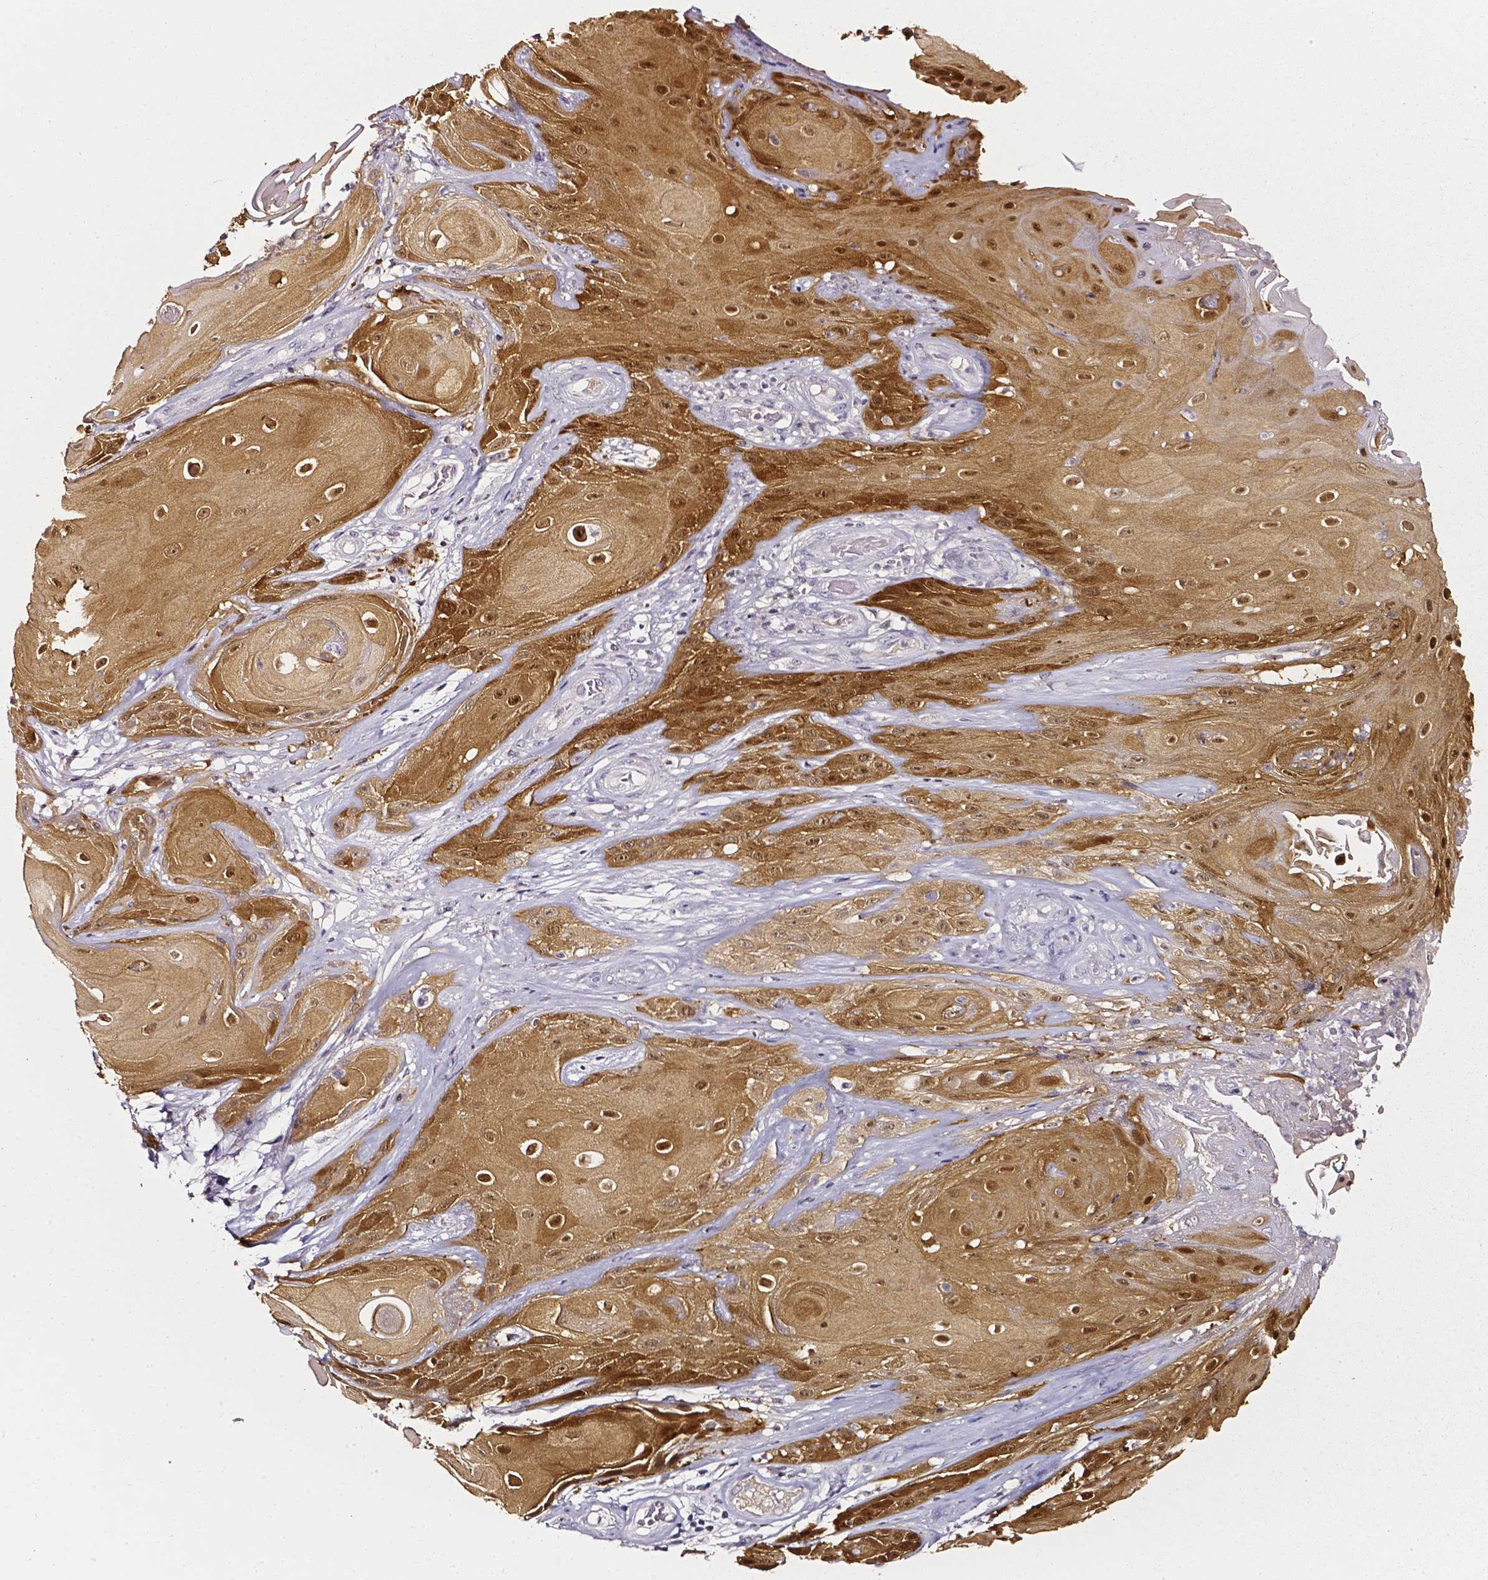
{"staining": {"intensity": "moderate", "quantity": ">75%", "location": "cytoplasmic/membranous,nuclear"}, "tissue": "skin cancer", "cell_type": "Tumor cells", "image_type": "cancer", "snomed": [{"axis": "morphology", "description": "Squamous cell carcinoma, NOS"}, {"axis": "topography", "description": "Skin"}], "caption": "Immunohistochemical staining of squamous cell carcinoma (skin) reveals medium levels of moderate cytoplasmic/membranous and nuclear expression in approximately >75% of tumor cells.", "gene": "AKR1B10", "patient": {"sex": "male", "age": 62}}